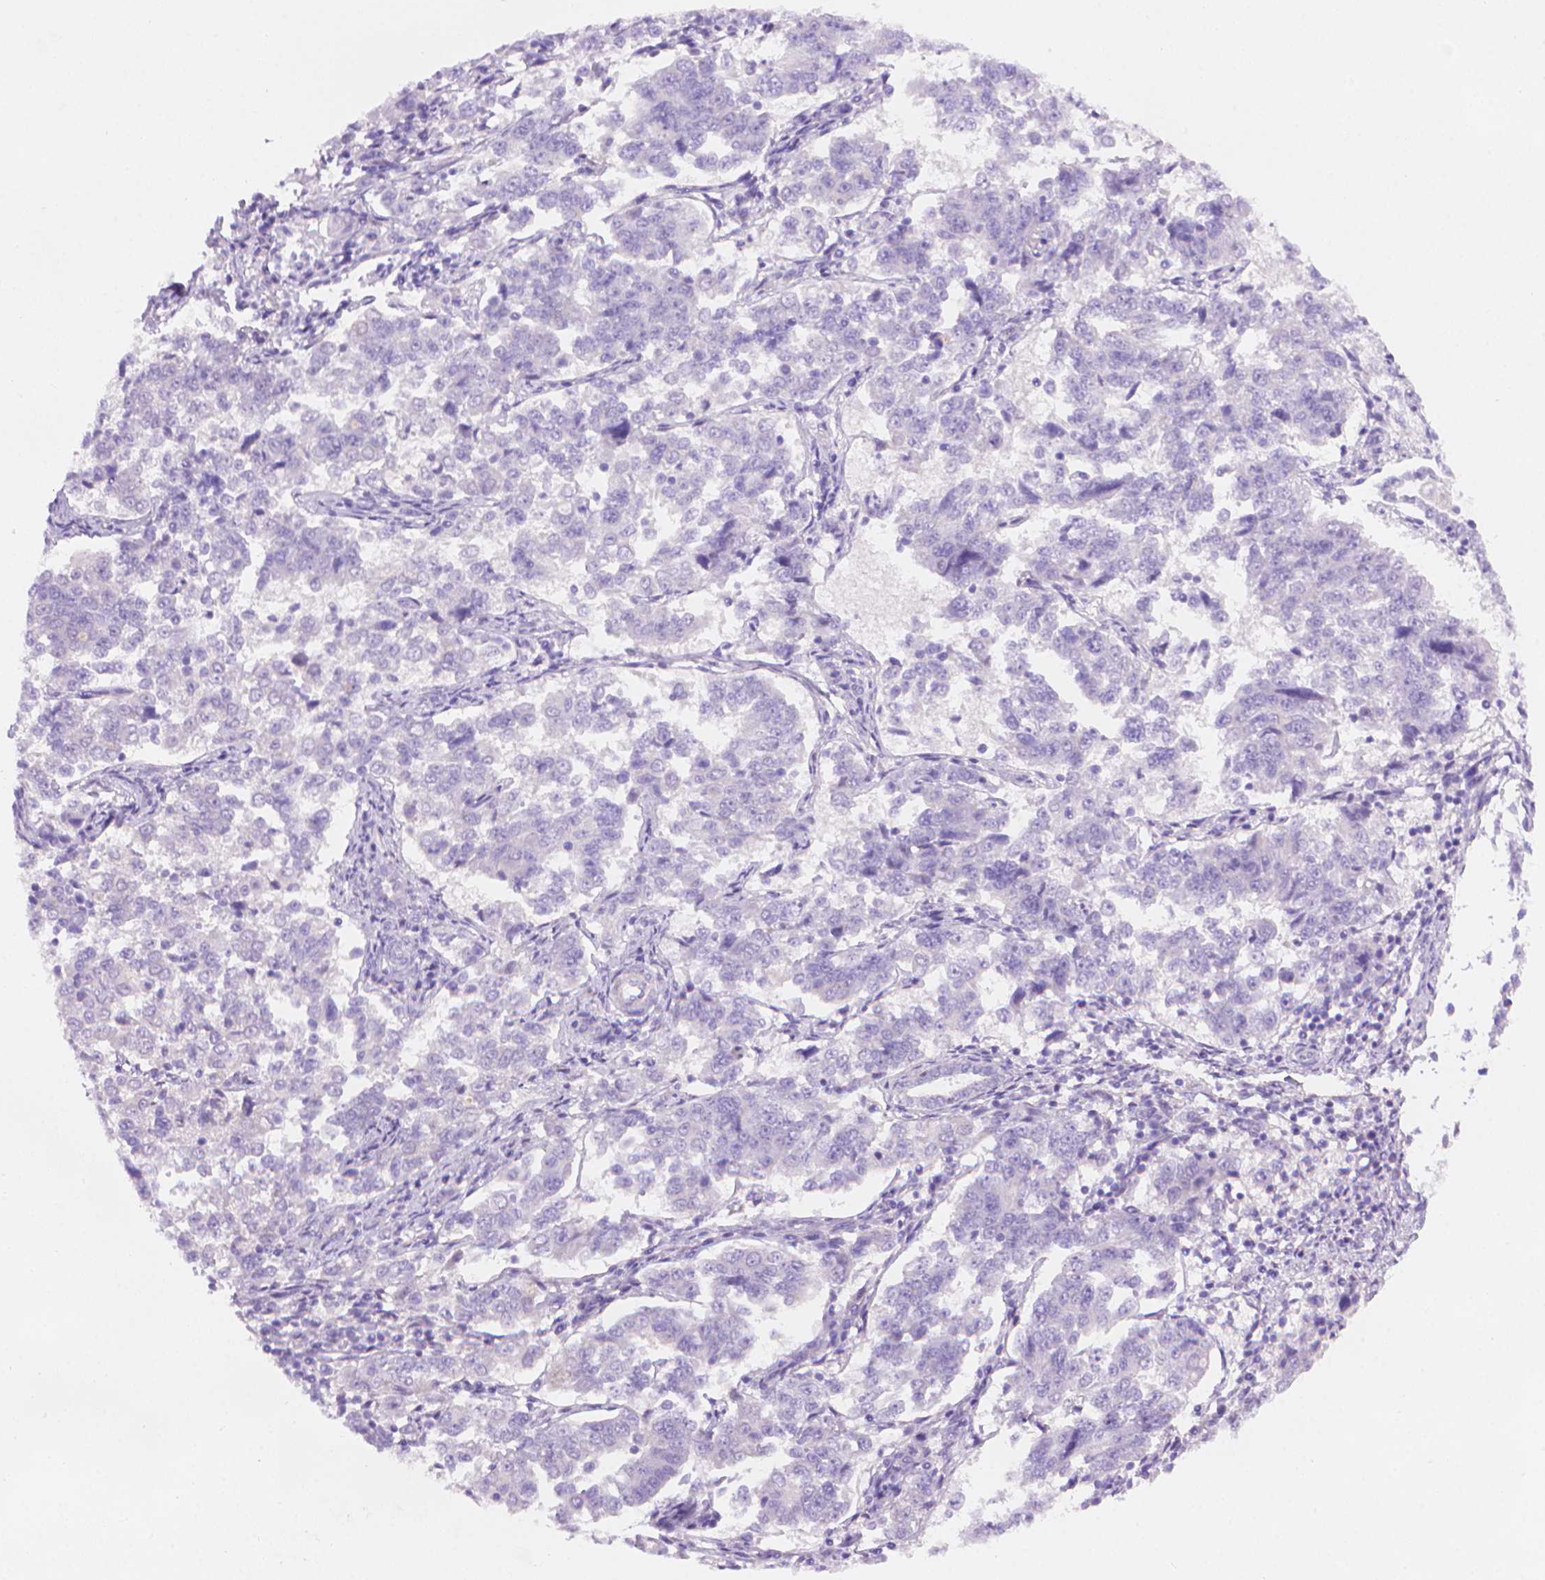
{"staining": {"intensity": "negative", "quantity": "none", "location": "none"}, "tissue": "endometrial cancer", "cell_type": "Tumor cells", "image_type": "cancer", "snomed": [{"axis": "morphology", "description": "Adenocarcinoma, NOS"}, {"axis": "topography", "description": "Endometrium"}], "caption": "Tumor cells show no significant protein positivity in endometrial cancer.", "gene": "AMMECR1", "patient": {"sex": "female", "age": 43}}